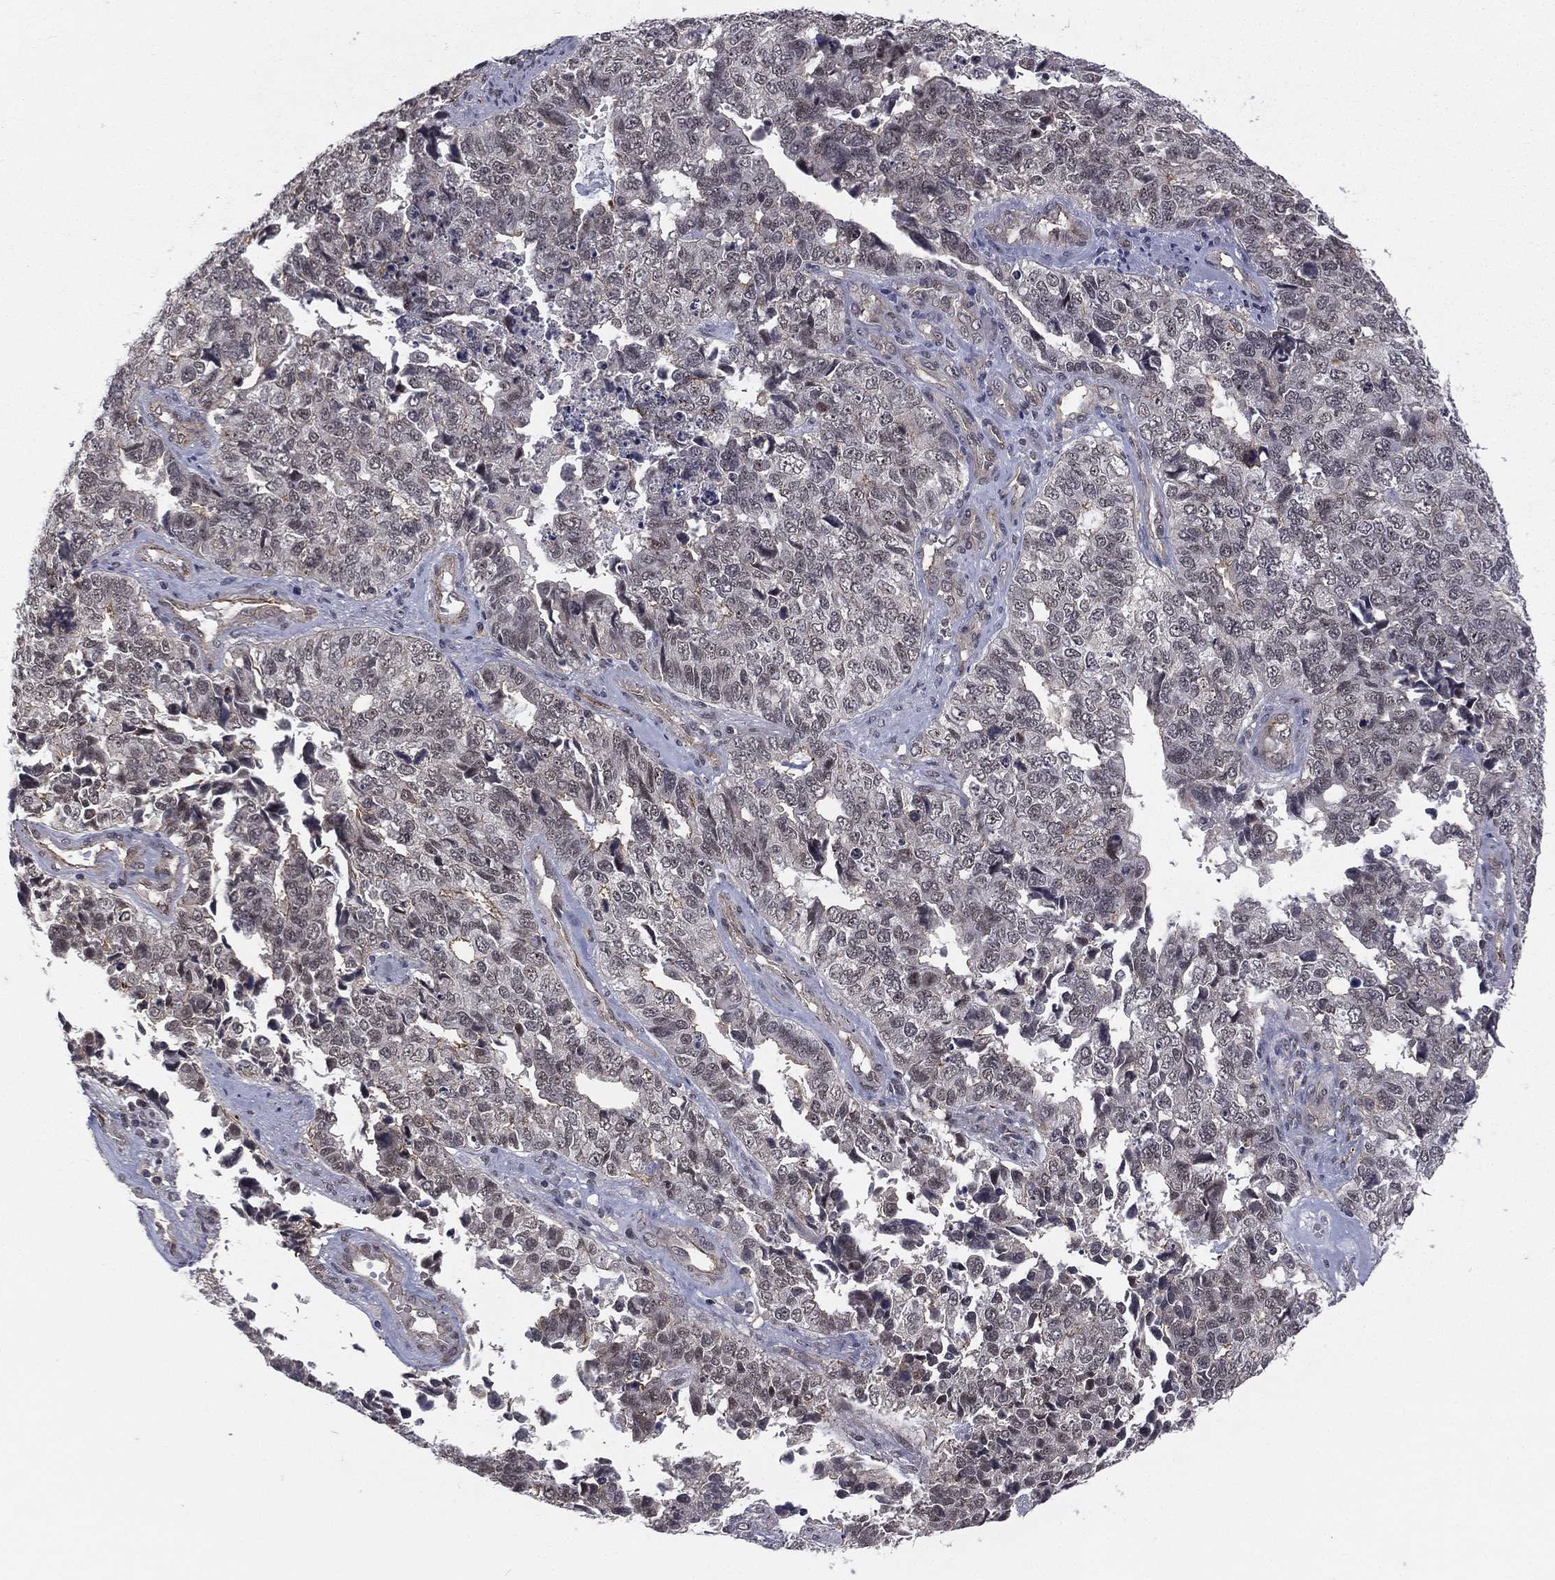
{"staining": {"intensity": "negative", "quantity": "none", "location": "none"}, "tissue": "cervical cancer", "cell_type": "Tumor cells", "image_type": "cancer", "snomed": [{"axis": "morphology", "description": "Squamous cell carcinoma, NOS"}, {"axis": "topography", "description": "Cervix"}], "caption": "Tumor cells show no significant protein staining in squamous cell carcinoma (cervical).", "gene": "MORC2", "patient": {"sex": "female", "age": 63}}